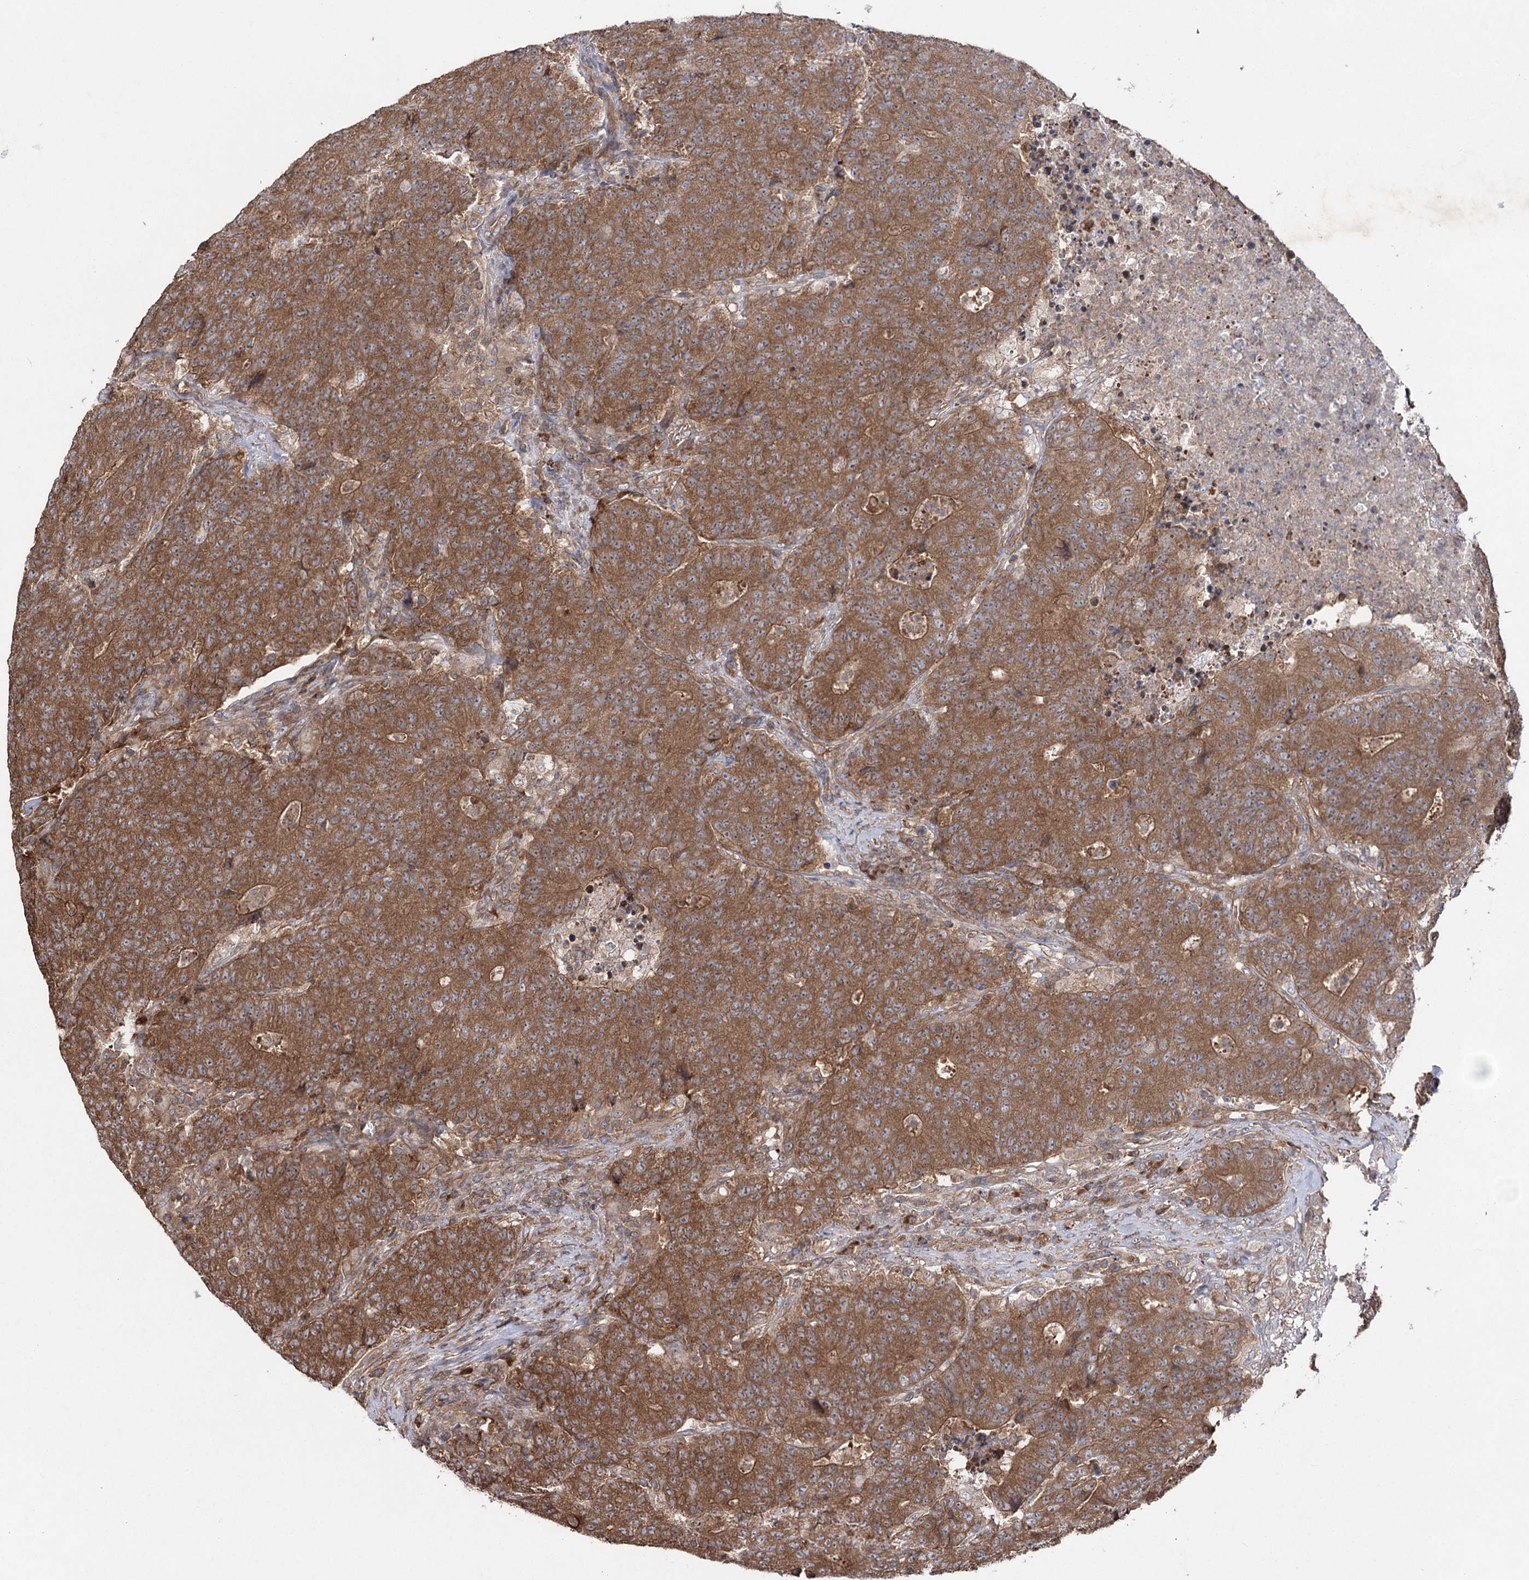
{"staining": {"intensity": "strong", "quantity": ">75%", "location": "cytoplasmic/membranous"}, "tissue": "colorectal cancer", "cell_type": "Tumor cells", "image_type": "cancer", "snomed": [{"axis": "morphology", "description": "Adenocarcinoma, NOS"}, {"axis": "topography", "description": "Colon"}], "caption": "DAB (3,3'-diaminobenzidine) immunohistochemical staining of colorectal cancer (adenocarcinoma) reveals strong cytoplasmic/membranous protein expression in approximately >75% of tumor cells. (DAB (3,3'-diaminobenzidine) IHC, brown staining for protein, blue staining for nuclei).", "gene": "LARS2", "patient": {"sex": "female", "age": 75}}